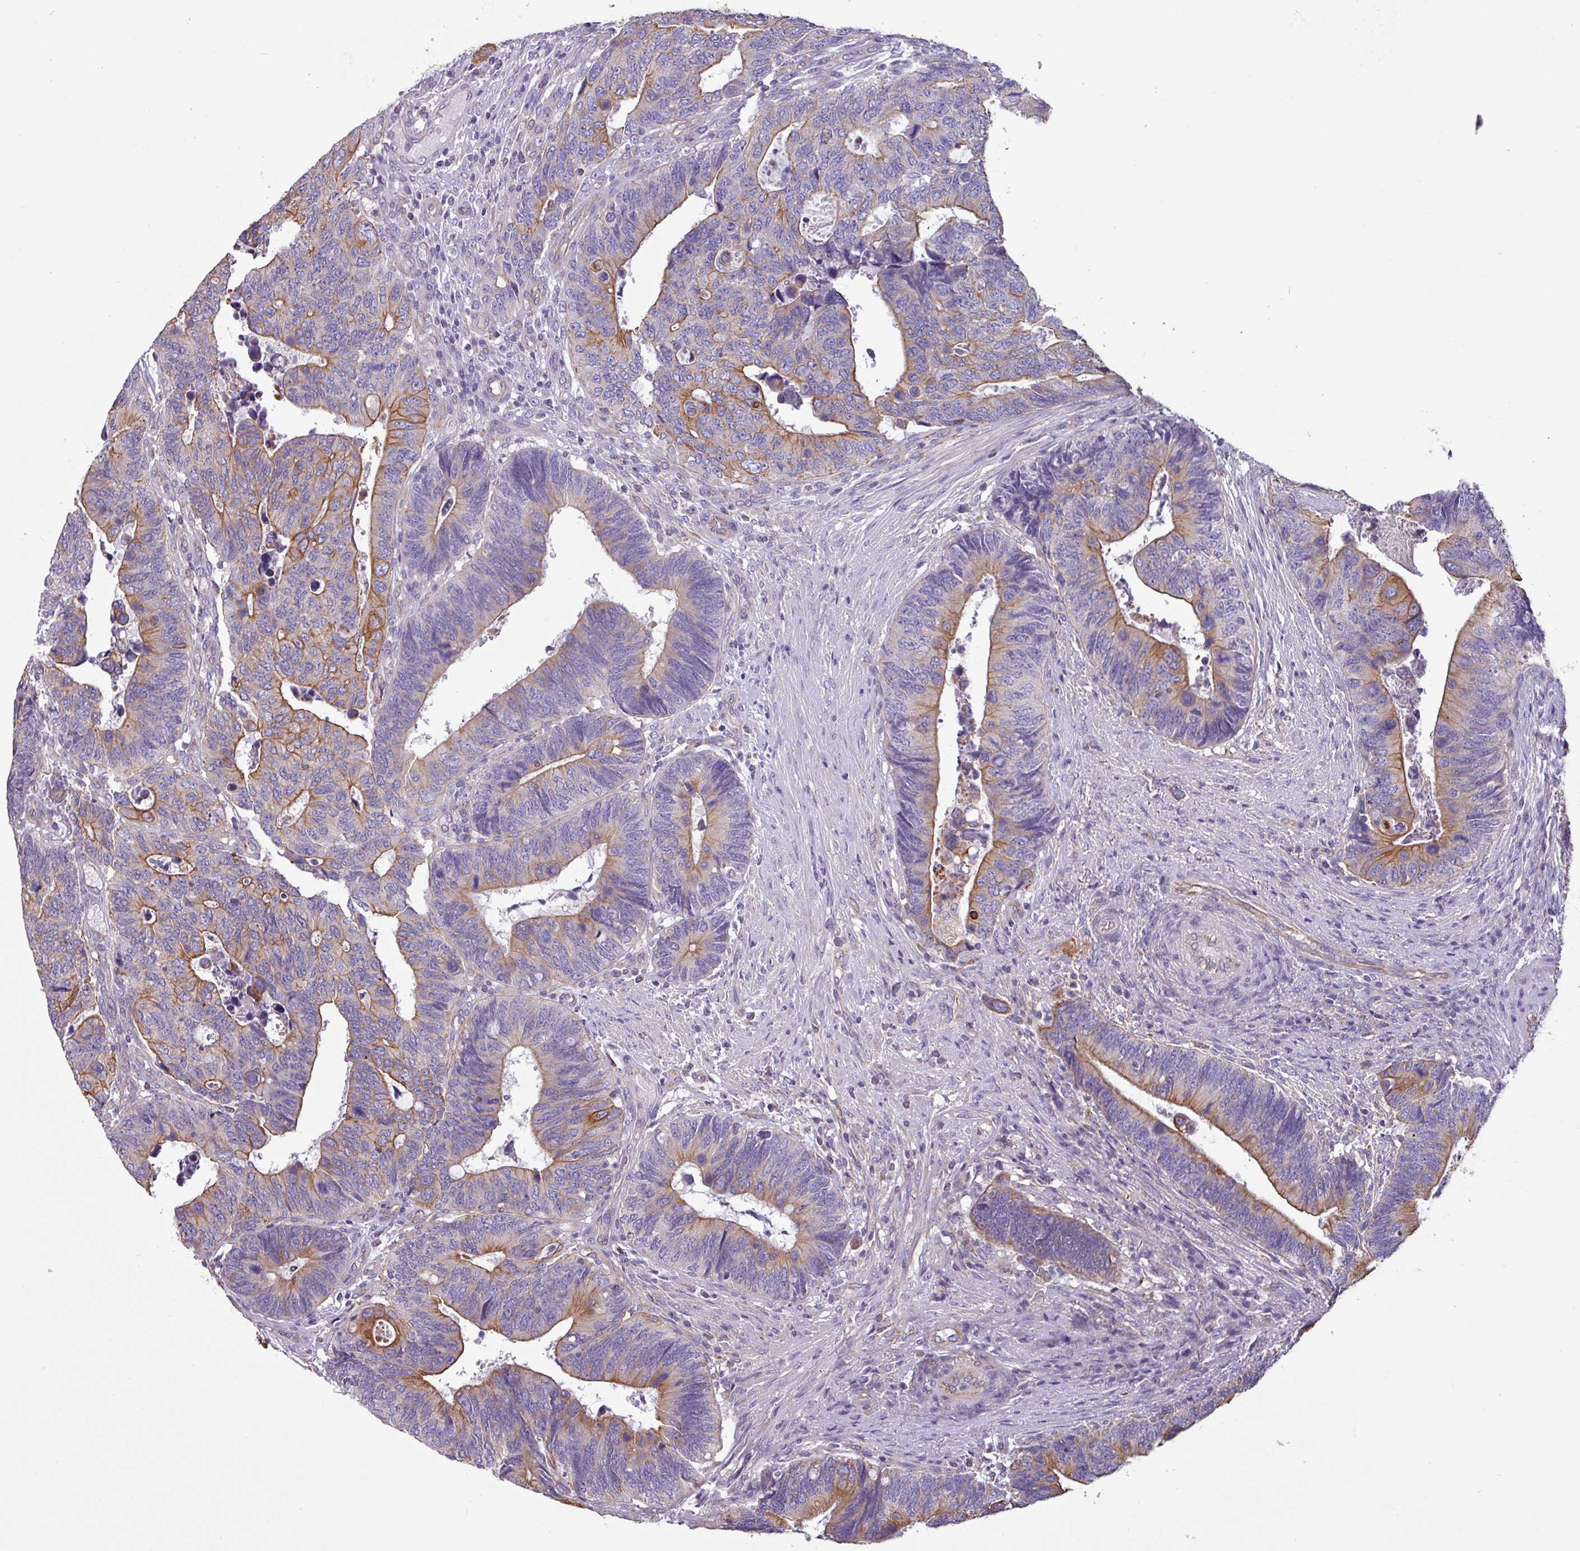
{"staining": {"intensity": "moderate", "quantity": "25%-75%", "location": "cytoplasmic/membranous"}, "tissue": "colorectal cancer", "cell_type": "Tumor cells", "image_type": "cancer", "snomed": [{"axis": "morphology", "description": "Adenocarcinoma, NOS"}, {"axis": "topography", "description": "Colon"}], "caption": "Human colorectal adenocarcinoma stained with a protein marker shows moderate staining in tumor cells.", "gene": "CAMK1", "patient": {"sex": "male", "age": 87}}